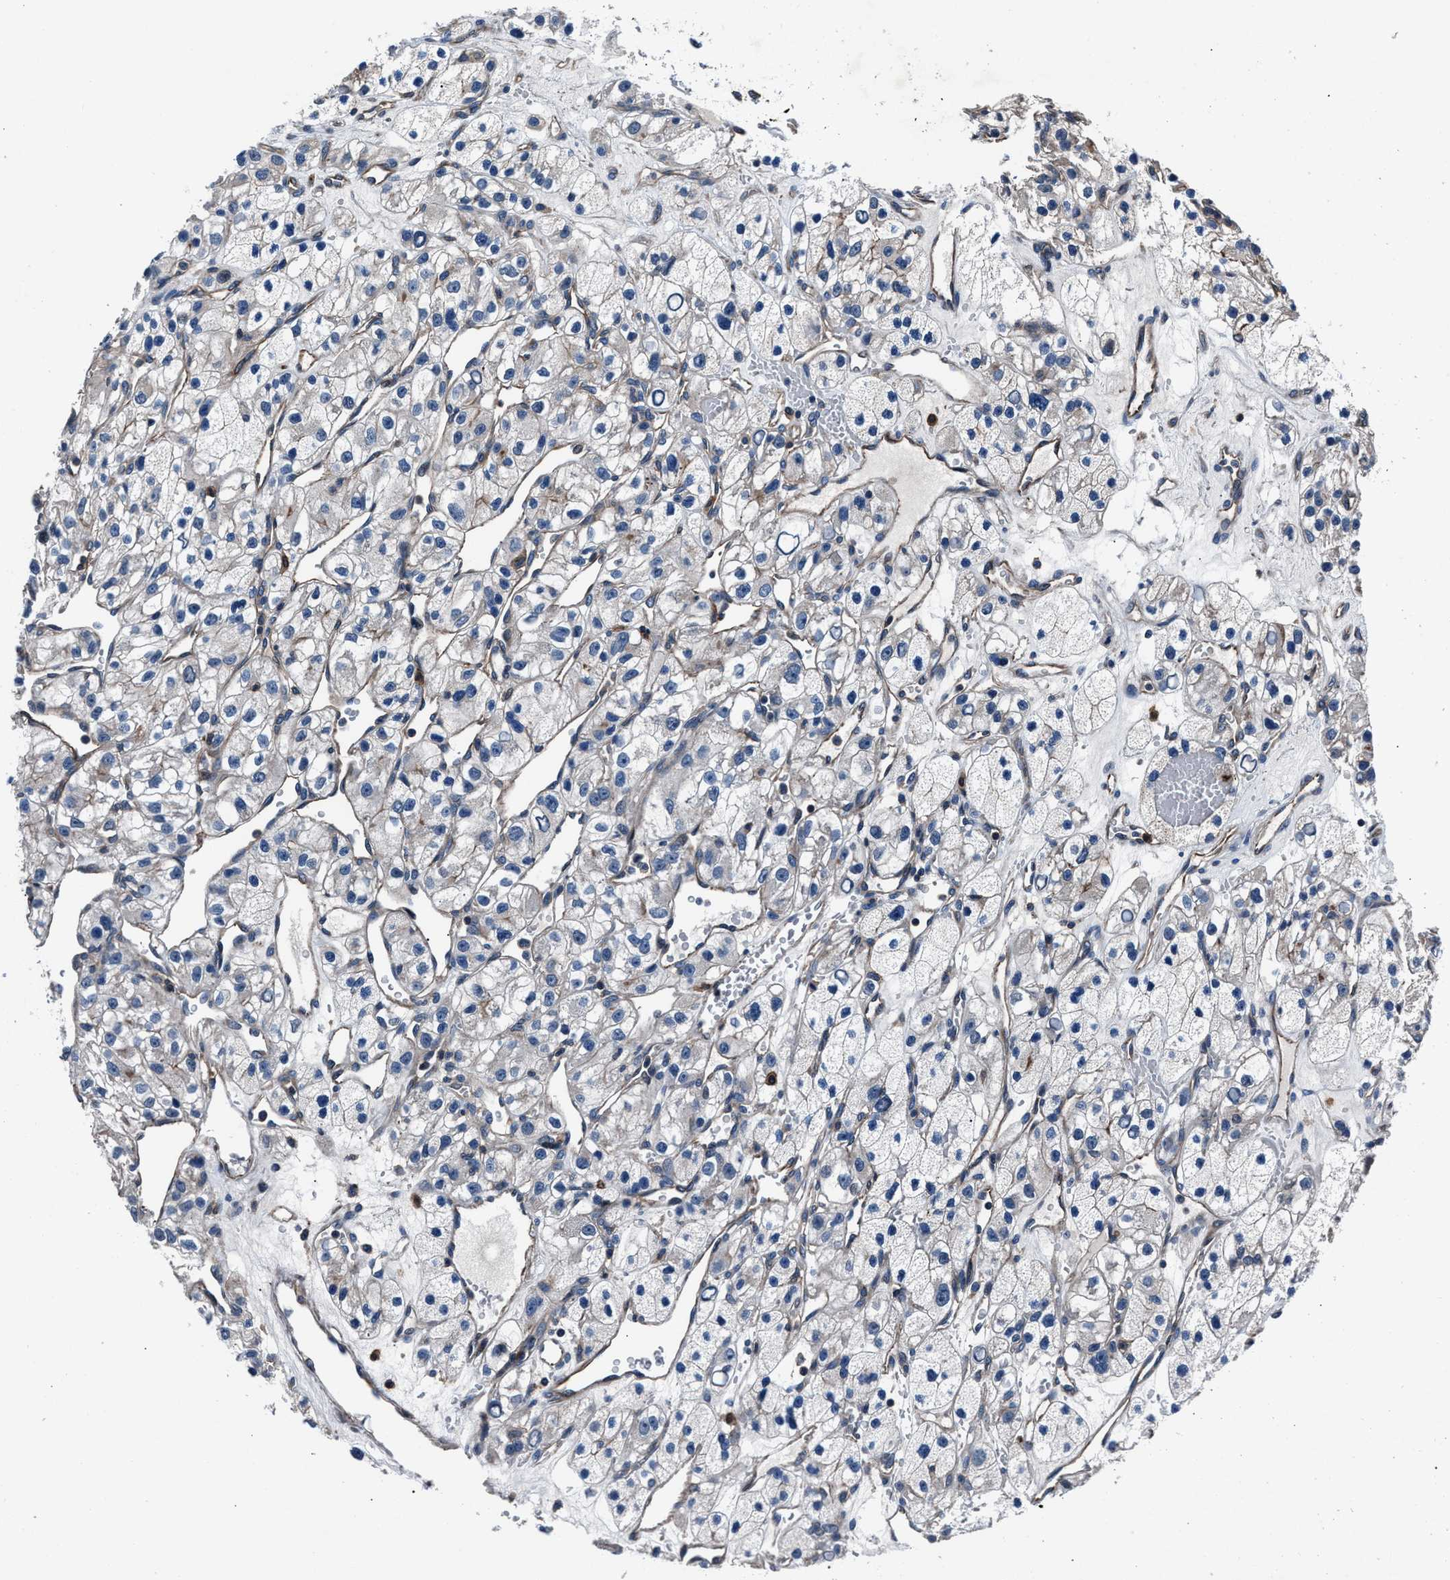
{"staining": {"intensity": "negative", "quantity": "none", "location": "none"}, "tissue": "renal cancer", "cell_type": "Tumor cells", "image_type": "cancer", "snomed": [{"axis": "morphology", "description": "Adenocarcinoma, NOS"}, {"axis": "topography", "description": "Kidney"}], "caption": "Protein analysis of renal cancer displays no significant expression in tumor cells. (Stains: DAB immunohistochemistry (IHC) with hematoxylin counter stain, Microscopy: brightfield microscopy at high magnification).", "gene": "MFSD11", "patient": {"sex": "female", "age": 57}}